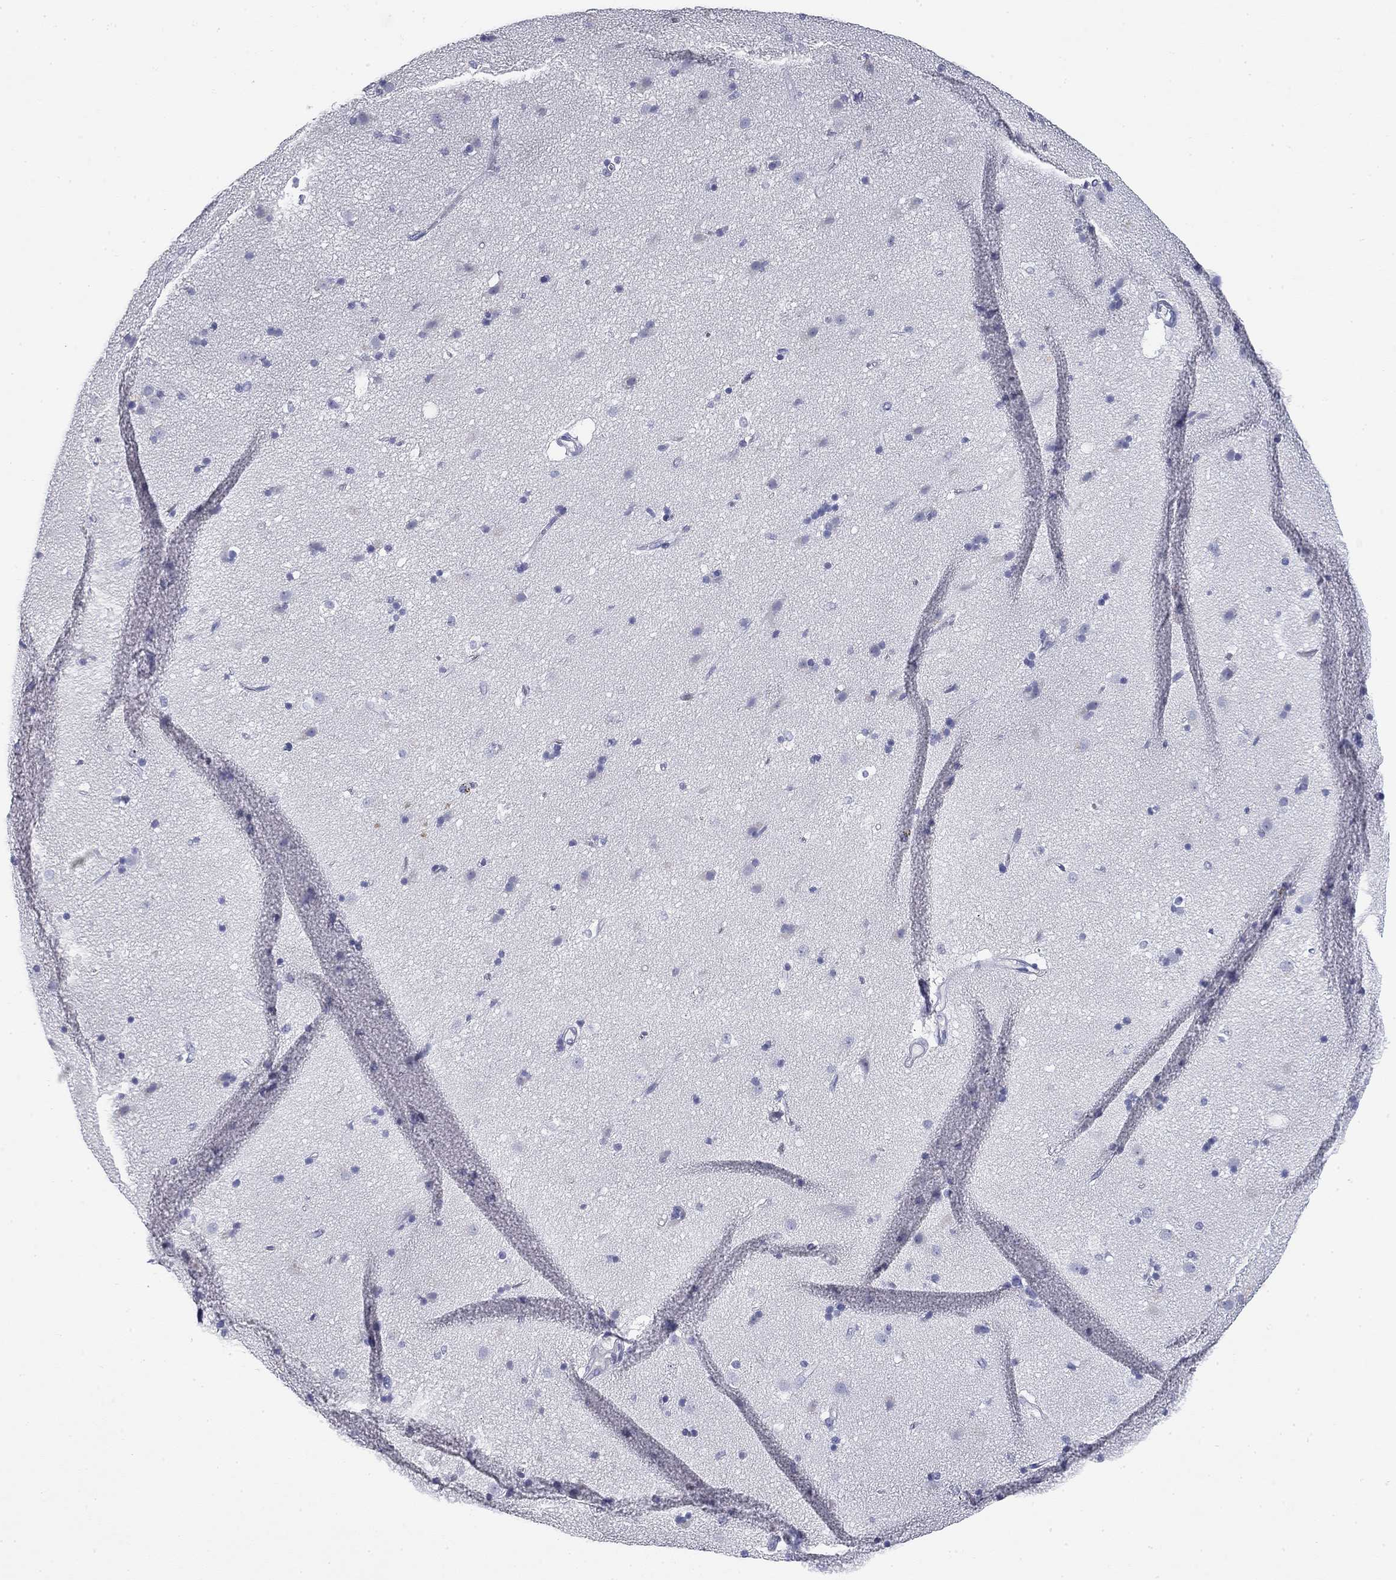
{"staining": {"intensity": "negative", "quantity": "none", "location": "none"}, "tissue": "caudate", "cell_type": "Glial cells", "image_type": "normal", "snomed": [{"axis": "morphology", "description": "Normal tissue, NOS"}, {"axis": "topography", "description": "Lateral ventricle wall"}], "caption": "Immunohistochemistry histopathology image of normal caudate: caudate stained with DAB (3,3'-diaminobenzidine) shows no significant protein expression in glial cells.", "gene": "CD79B", "patient": {"sex": "male", "age": 54}}